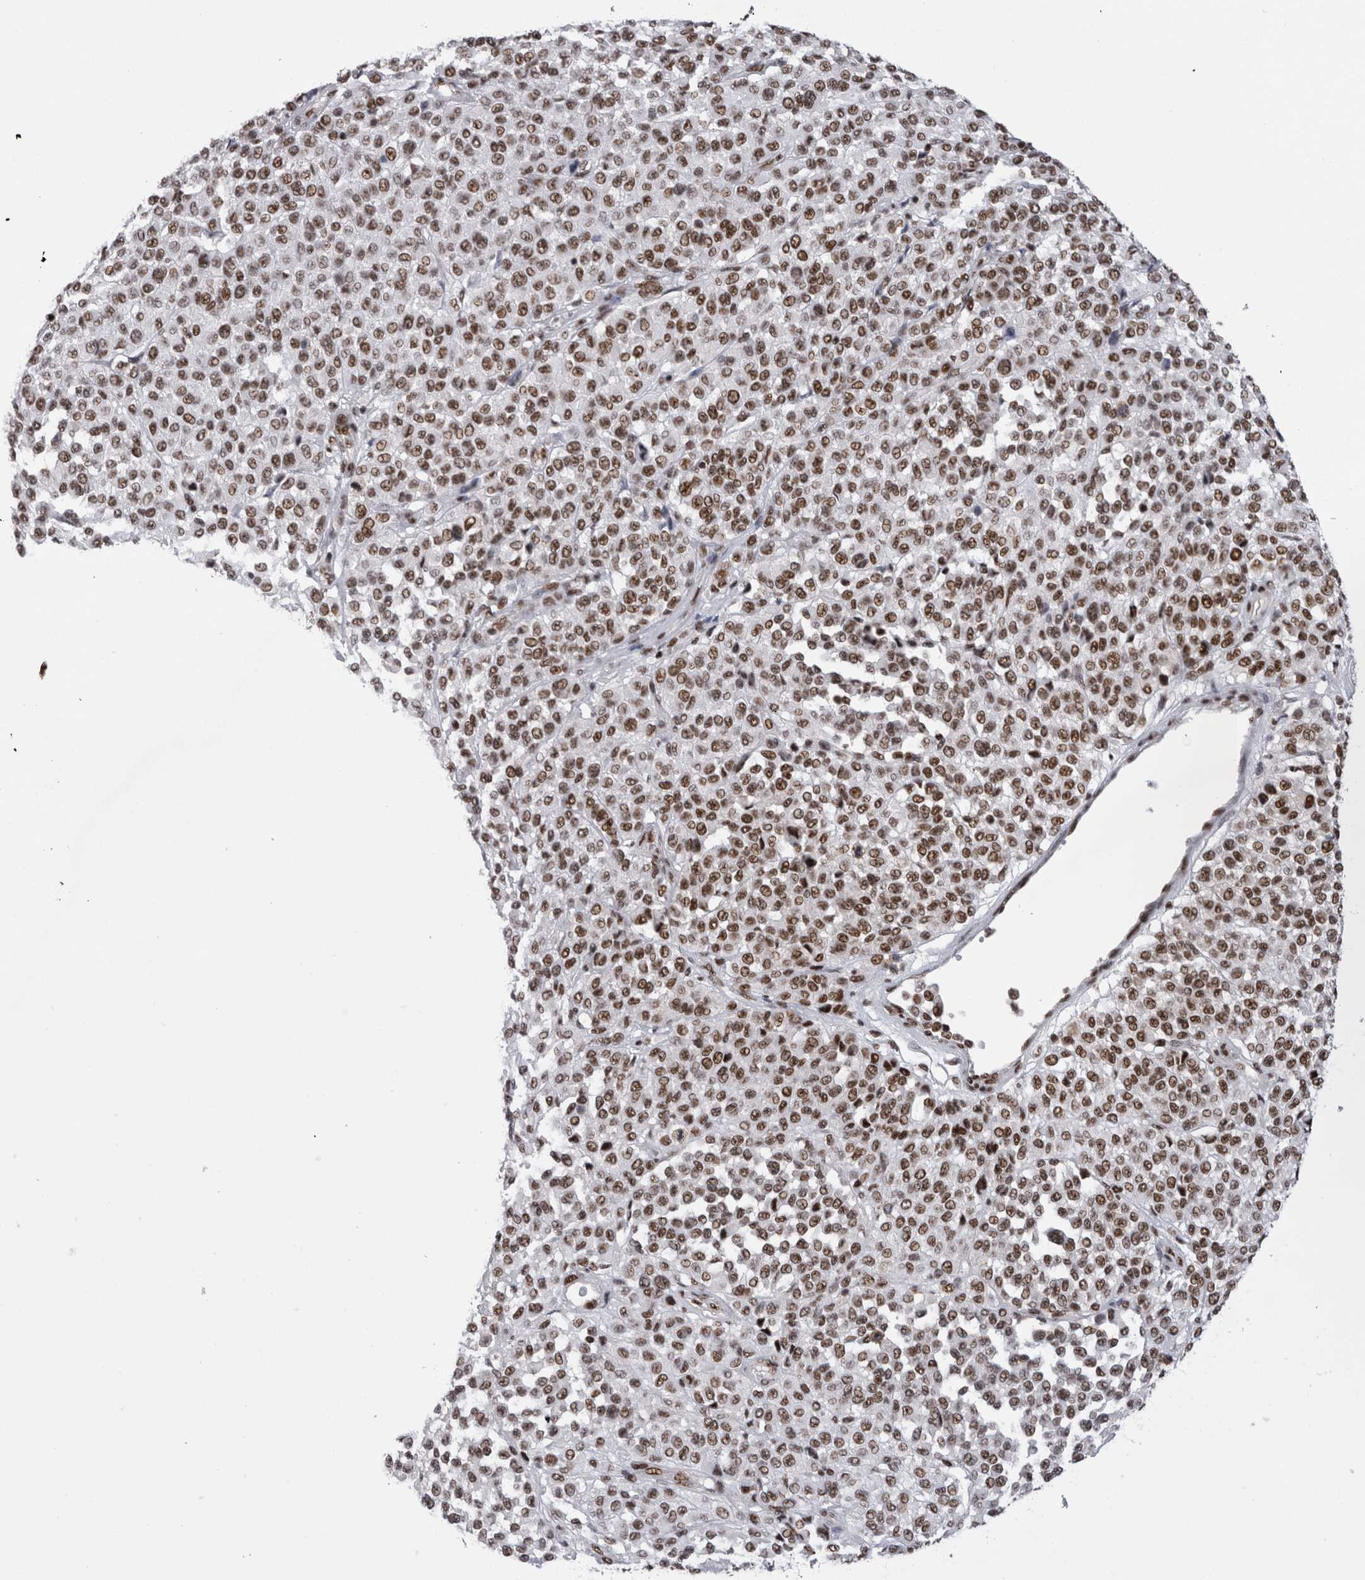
{"staining": {"intensity": "moderate", "quantity": ">75%", "location": "nuclear"}, "tissue": "melanoma", "cell_type": "Tumor cells", "image_type": "cancer", "snomed": [{"axis": "morphology", "description": "Malignant melanoma, Metastatic site"}, {"axis": "topography", "description": "Pancreas"}], "caption": "Human malignant melanoma (metastatic site) stained for a protein (brown) shows moderate nuclear positive positivity in about >75% of tumor cells.", "gene": "CDK11A", "patient": {"sex": "female", "age": 30}}